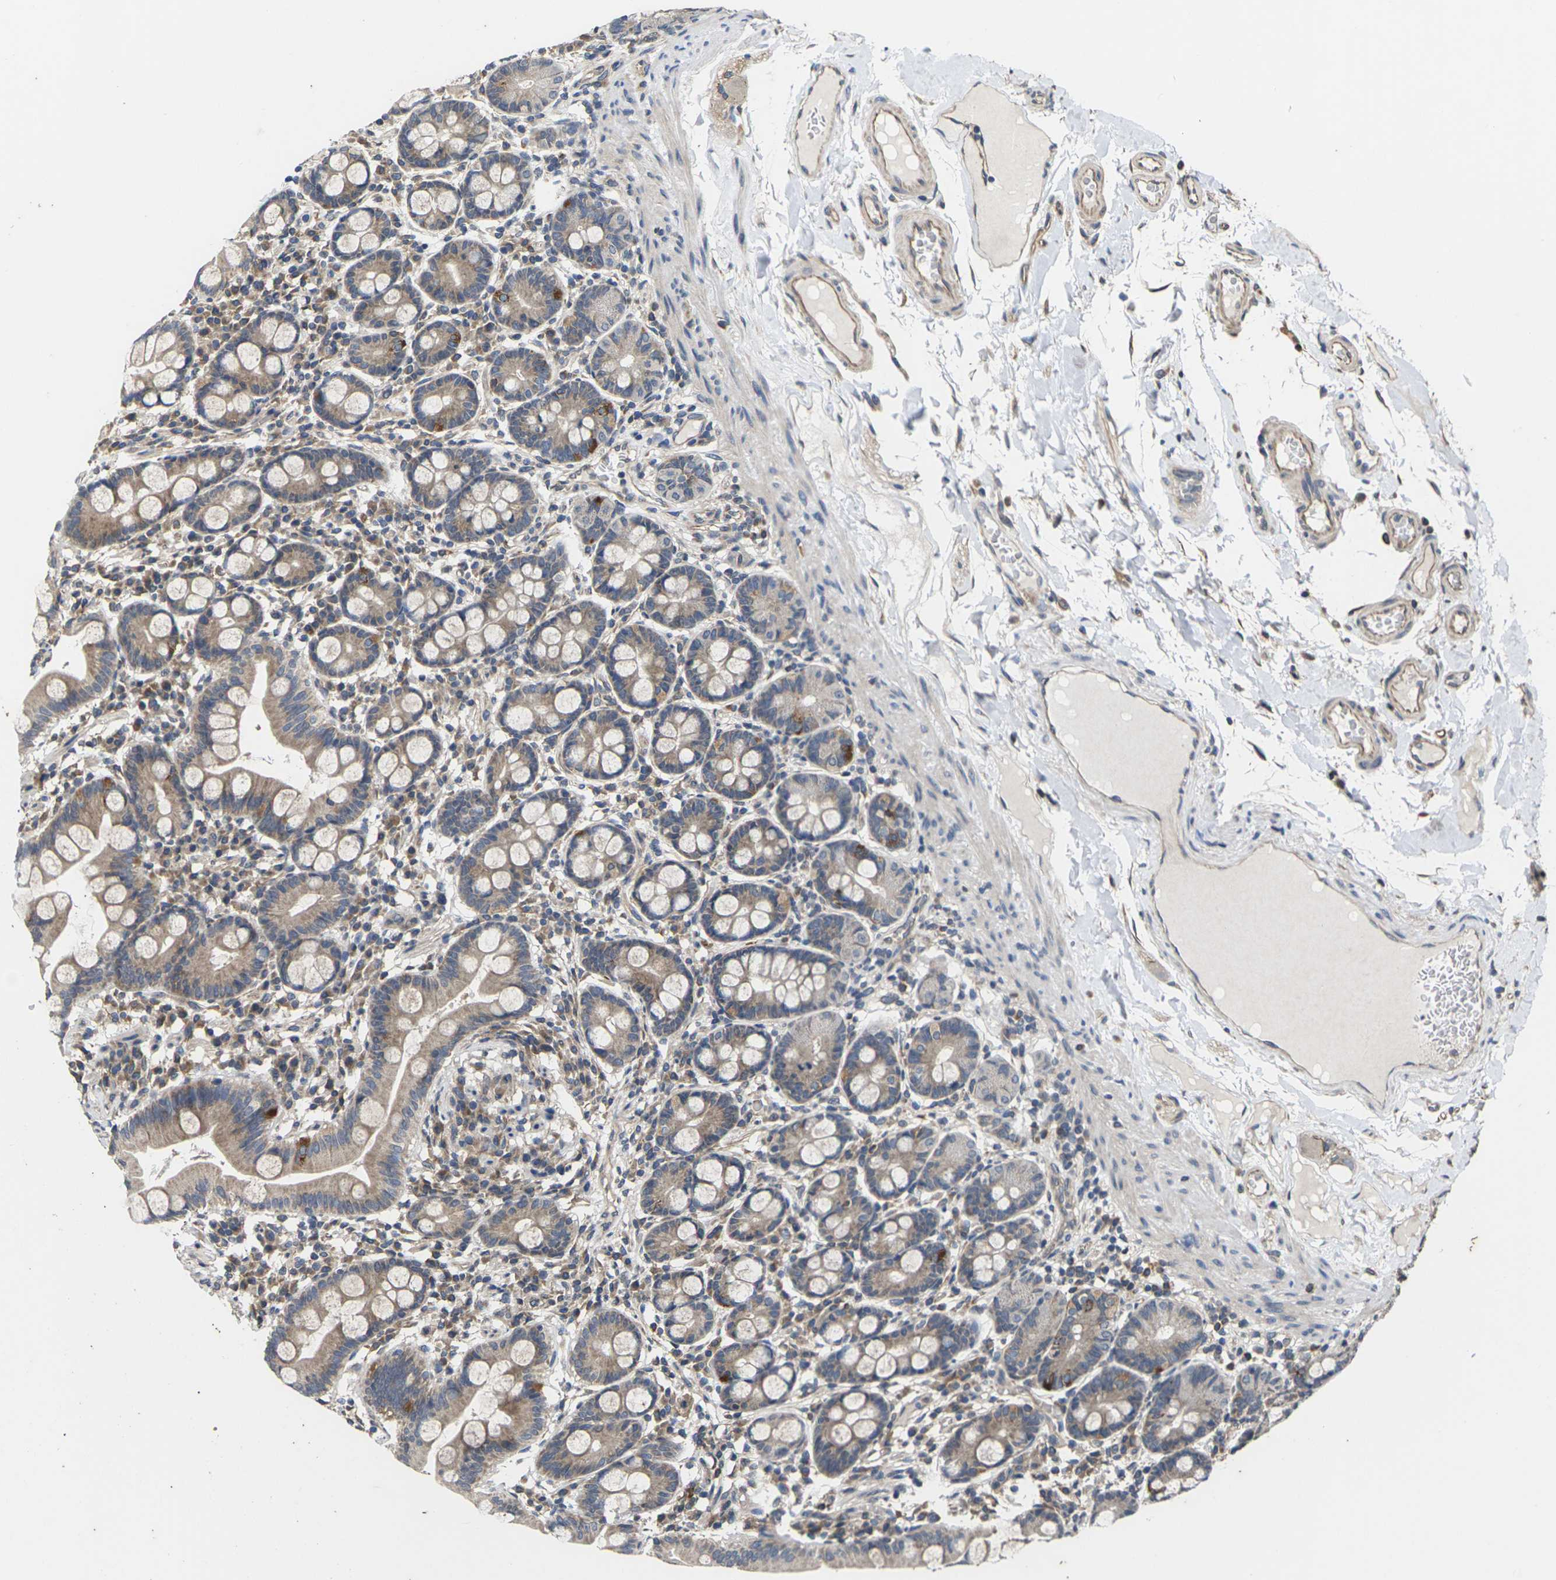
{"staining": {"intensity": "moderate", "quantity": ">75%", "location": "cytoplasmic/membranous"}, "tissue": "duodenum", "cell_type": "Glandular cells", "image_type": "normal", "snomed": [{"axis": "morphology", "description": "Normal tissue, NOS"}, {"axis": "topography", "description": "Duodenum"}], "caption": "An IHC histopathology image of normal tissue is shown. Protein staining in brown highlights moderate cytoplasmic/membranous positivity in duodenum within glandular cells.", "gene": "DKK2", "patient": {"sex": "male", "age": 50}}